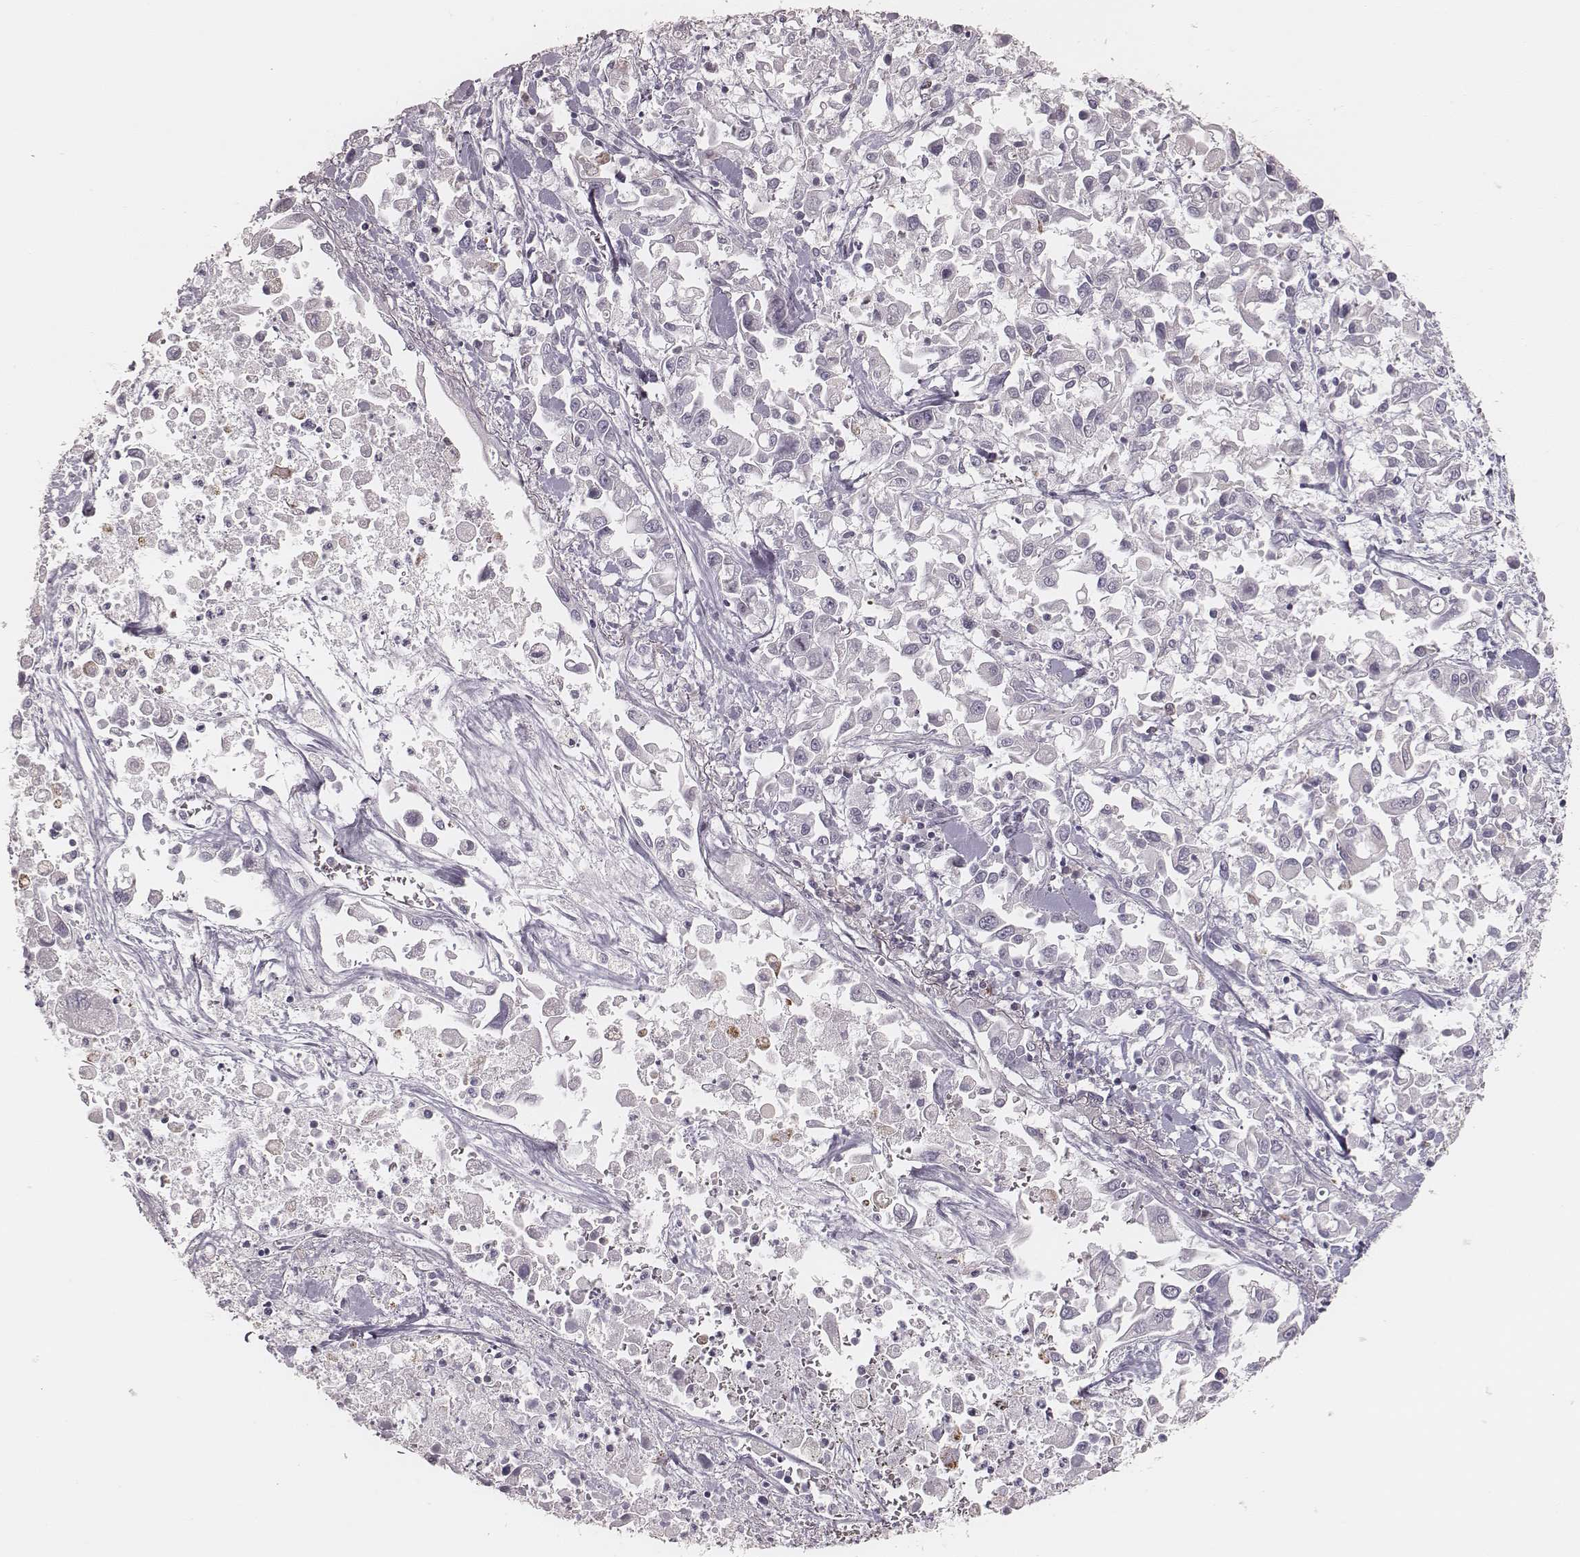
{"staining": {"intensity": "negative", "quantity": "none", "location": "none"}, "tissue": "pancreatic cancer", "cell_type": "Tumor cells", "image_type": "cancer", "snomed": [{"axis": "morphology", "description": "Adenocarcinoma, NOS"}, {"axis": "topography", "description": "Pancreas"}], "caption": "Immunohistochemistry photomicrograph of pancreatic adenocarcinoma stained for a protein (brown), which reveals no expression in tumor cells.", "gene": "KIF5C", "patient": {"sex": "female", "age": 83}}